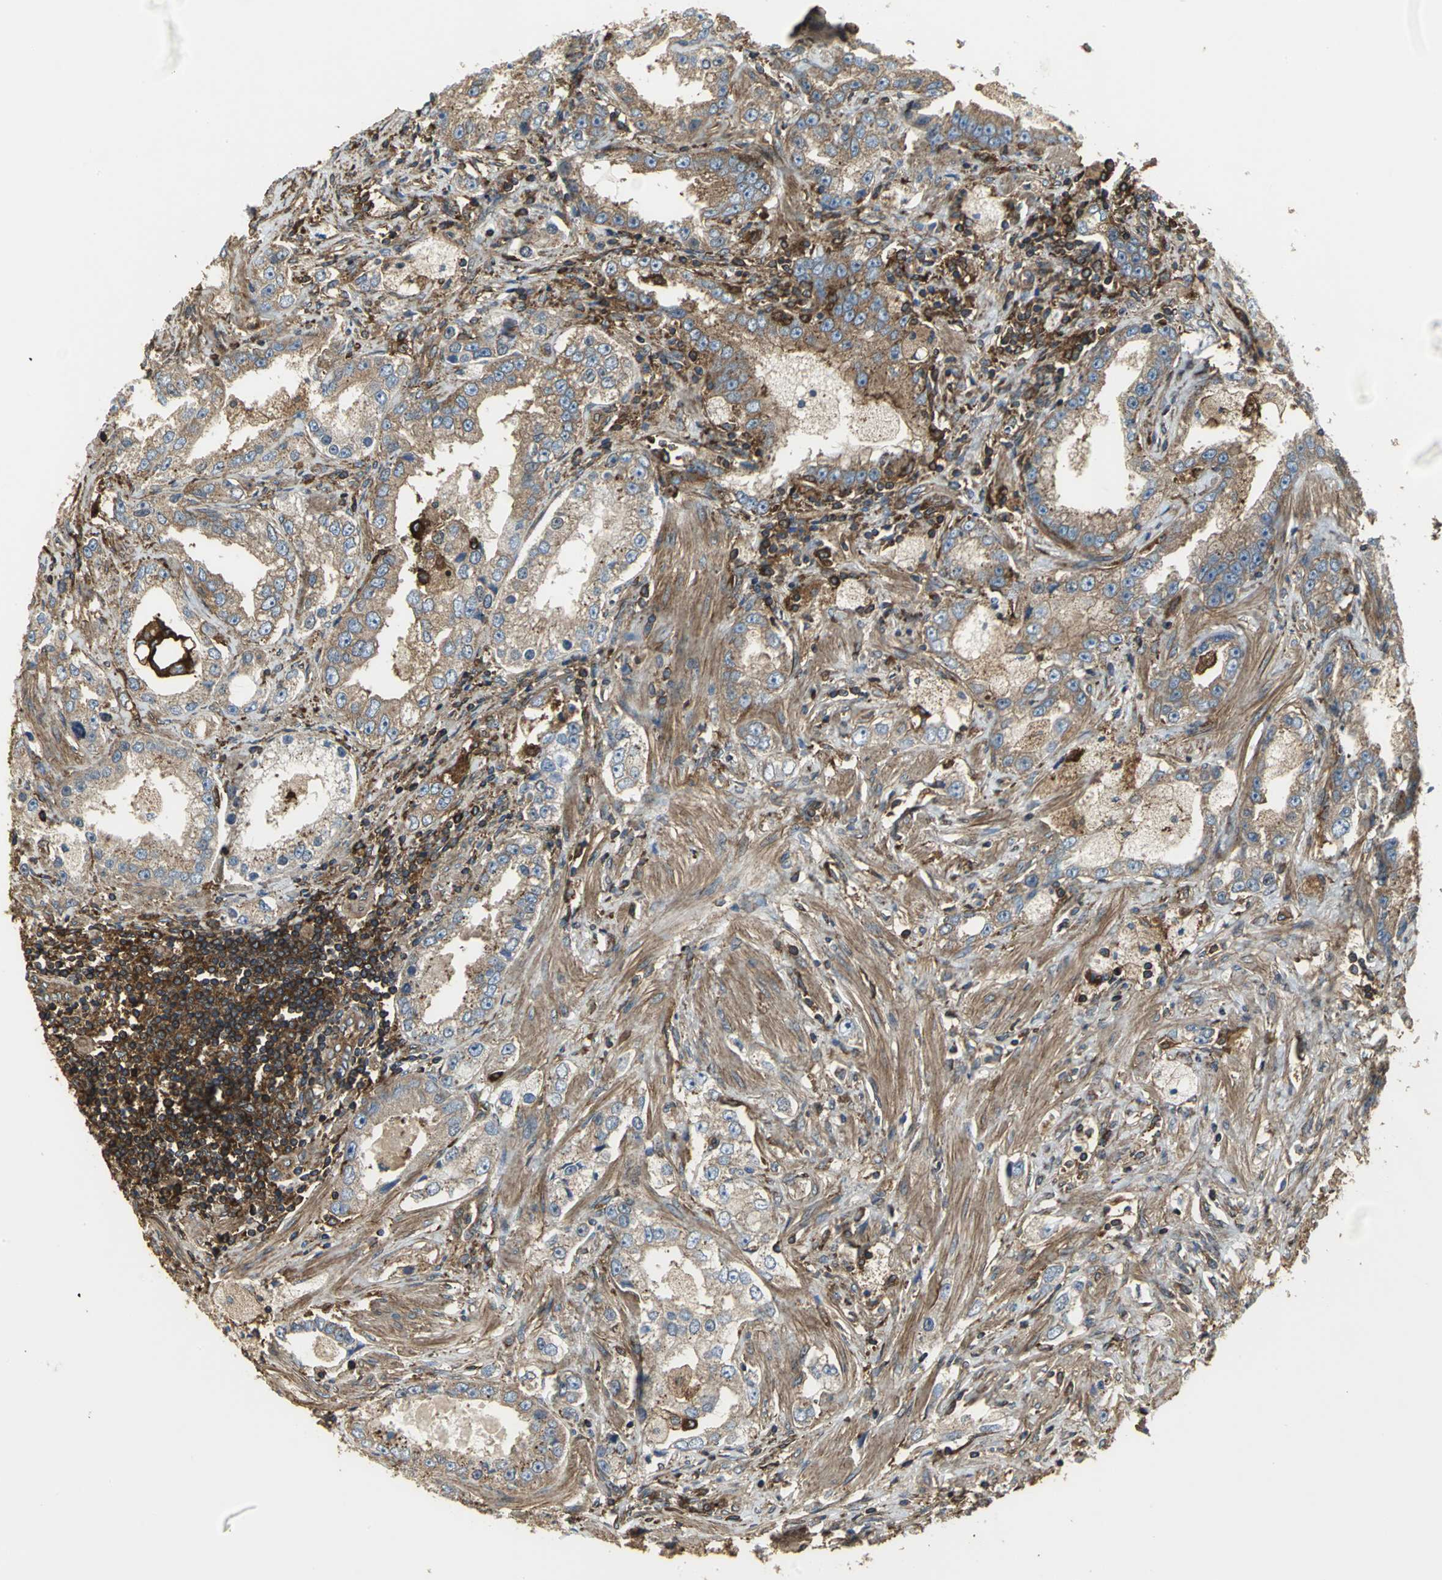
{"staining": {"intensity": "moderate", "quantity": ">75%", "location": "cytoplasmic/membranous"}, "tissue": "prostate cancer", "cell_type": "Tumor cells", "image_type": "cancer", "snomed": [{"axis": "morphology", "description": "Adenocarcinoma, High grade"}, {"axis": "topography", "description": "Prostate"}], "caption": "DAB (3,3'-diaminobenzidine) immunohistochemical staining of prostate cancer shows moderate cytoplasmic/membranous protein expression in about >75% of tumor cells.", "gene": "TLN1", "patient": {"sex": "male", "age": 63}}